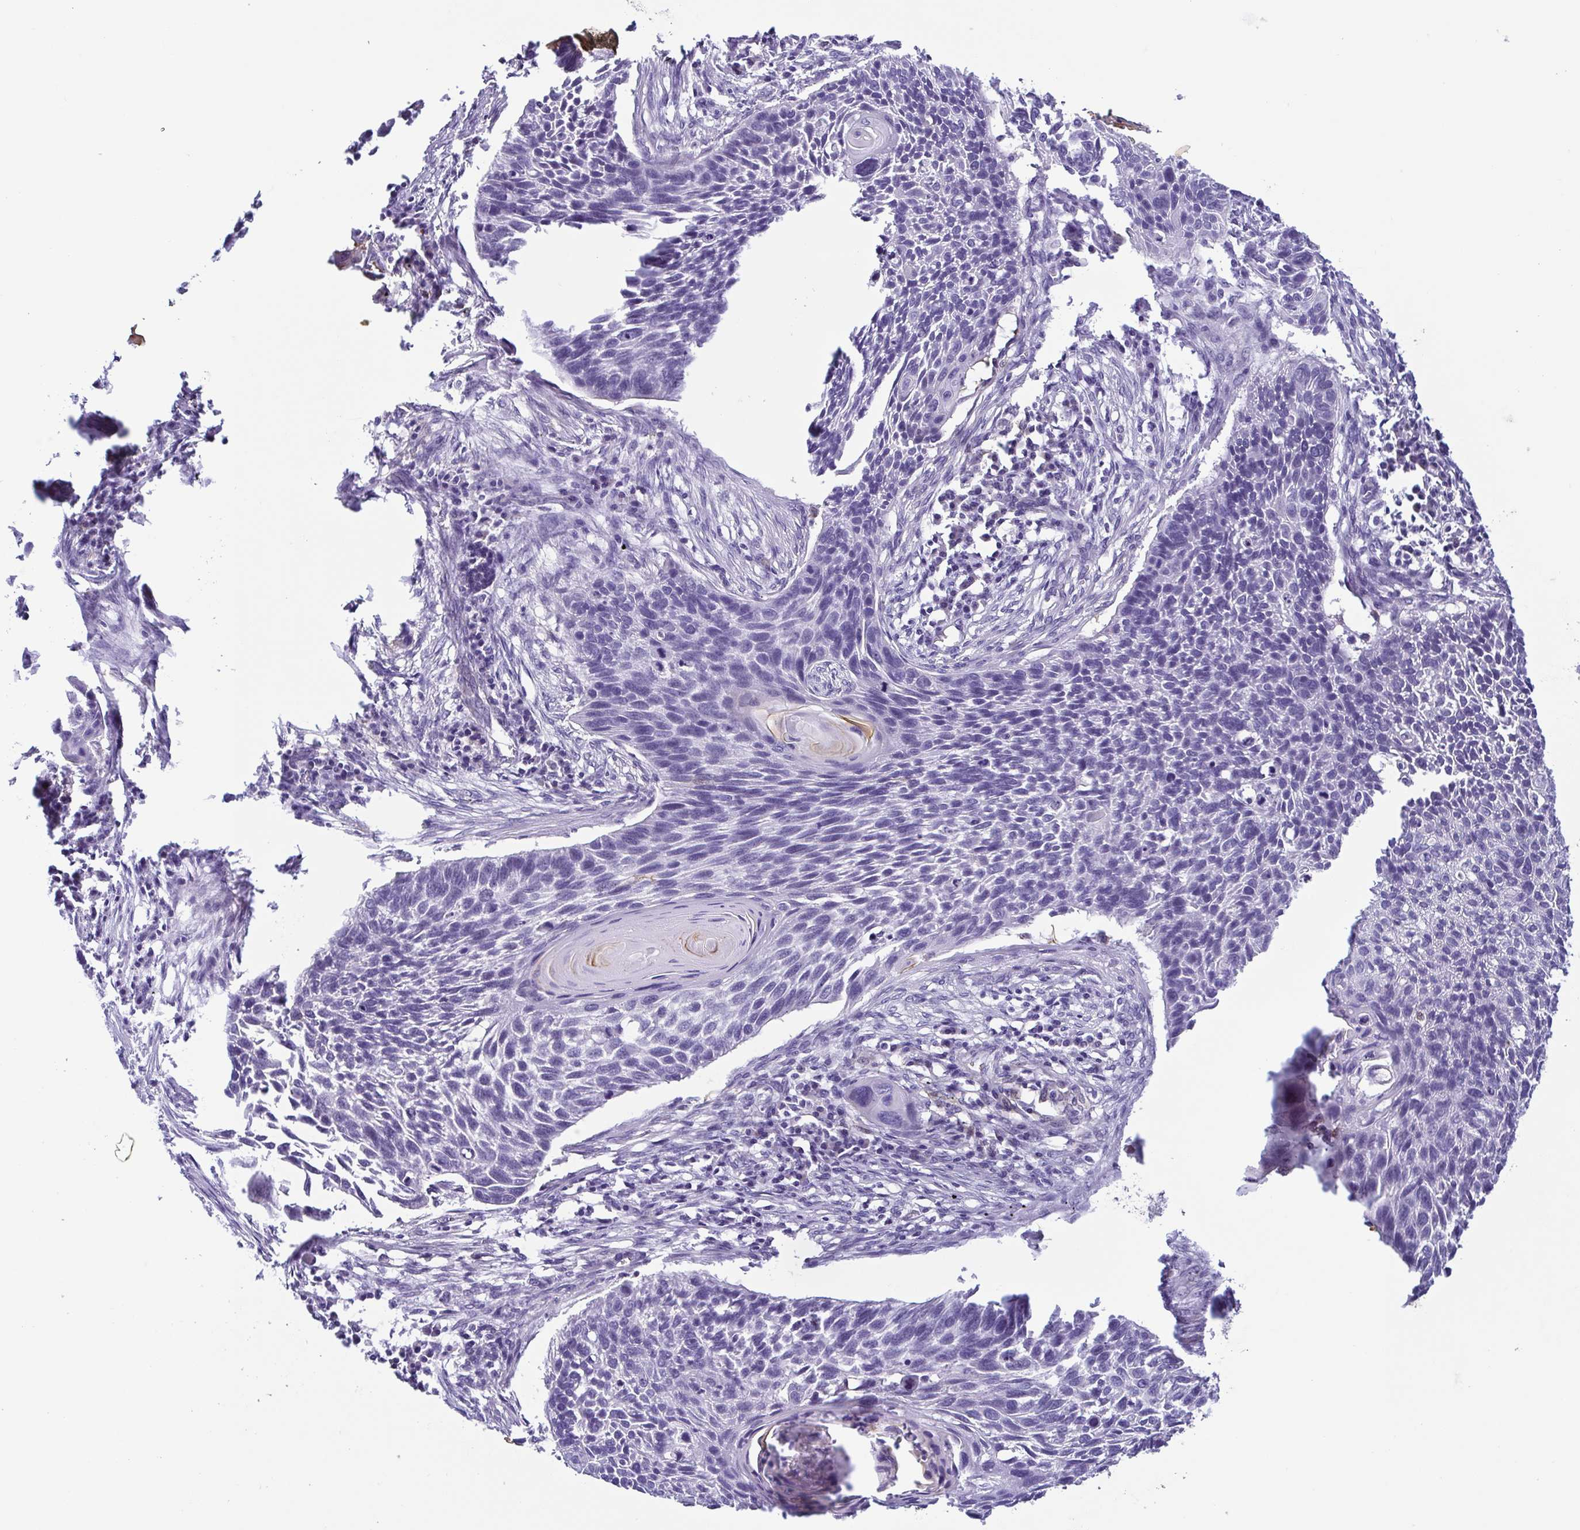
{"staining": {"intensity": "negative", "quantity": "none", "location": "none"}, "tissue": "lung cancer", "cell_type": "Tumor cells", "image_type": "cancer", "snomed": [{"axis": "morphology", "description": "Squamous cell carcinoma, NOS"}, {"axis": "topography", "description": "Lung"}], "caption": "High magnification brightfield microscopy of squamous cell carcinoma (lung) stained with DAB (3,3'-diaminobenzidine) (brown) and counterstained with hematoxylin (blue): tumor cells show no significant expression.", "gene": "TERT", "patient": {"sex": "male", "age": 78}}